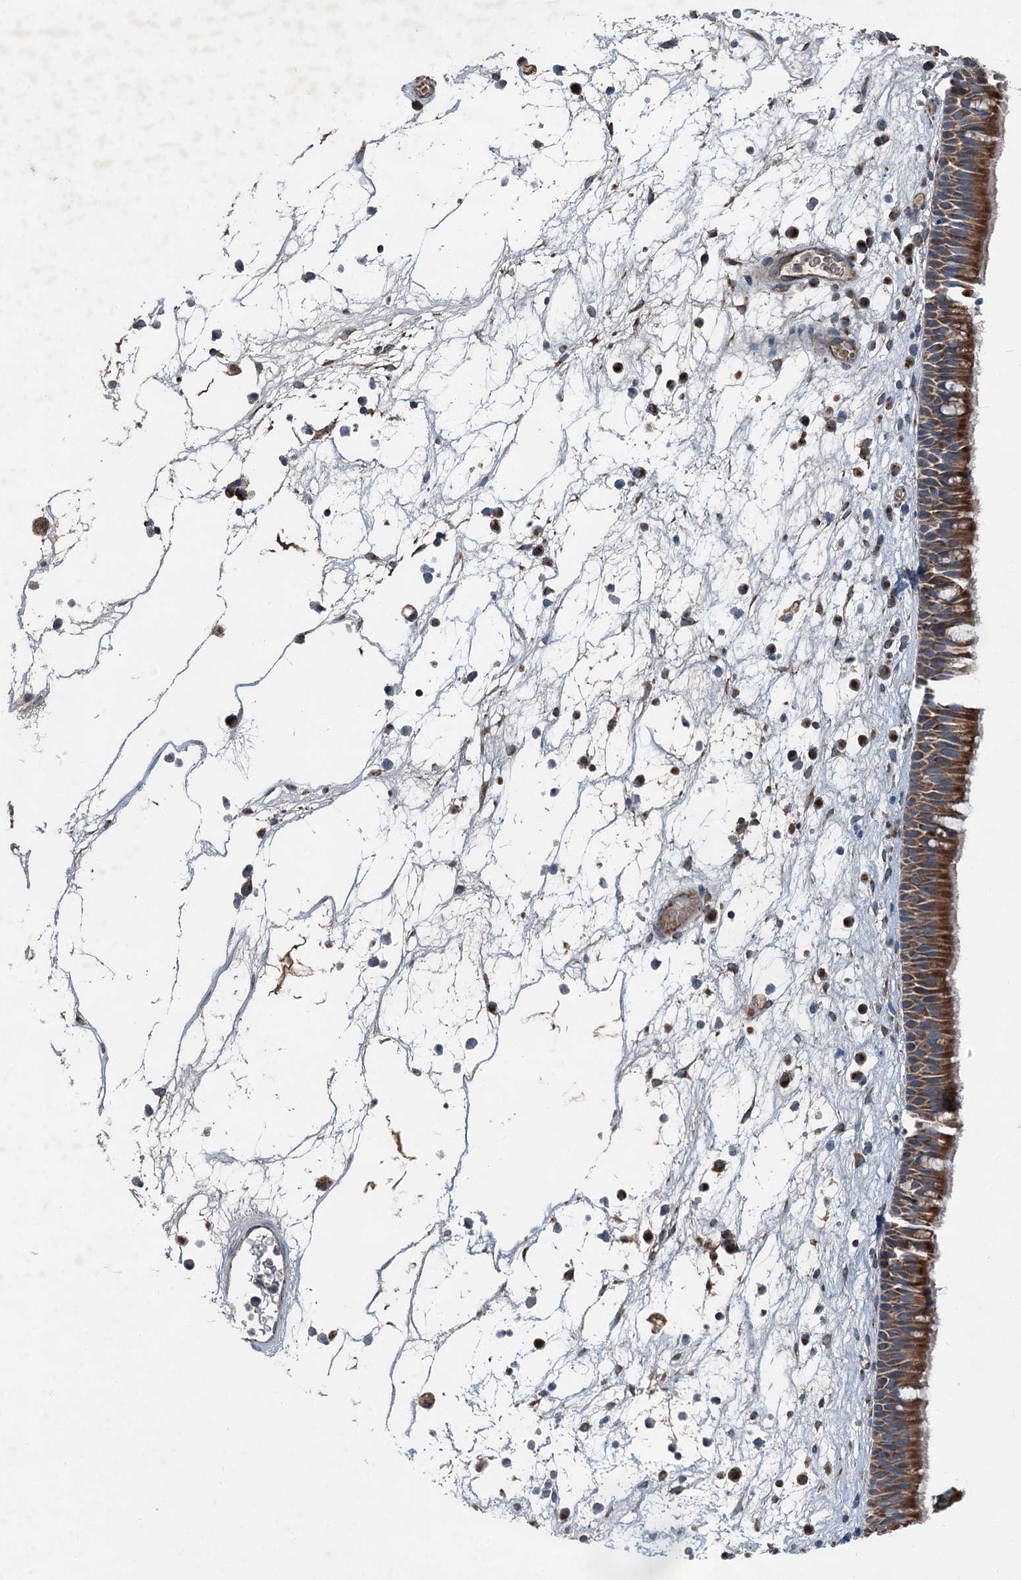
{"staining": {"intensity": "strong", "quantity": ">75%", "location": "cytoplasmic/membranous"}, "tissue": "nasopharynx", "cell_type": "Respiratory epithelial cells", "image_type": "normal", "snomed": [{"axis": "morphology", "description": "Normal tissue, NOS"}, {"axis": "morphology", "description": "Inflammation, NOS"}, {"axis": "morphology", "description": "Malignant melanoma, Metastatic site"}, {"axis": "topography", "description": "Nasopharynx"}], "caption": "Nasopharynx stained for a protein demonstrates strong cytoplasmic/membranous positivity in respiratory epithelial cells. The protein is stained brown, and the nuclei are stained in blue (DAB IHC with brightfield microscopy, high magnification).", "gene": "HAUS2", "patient": {"sex": "male", "age": 70}}